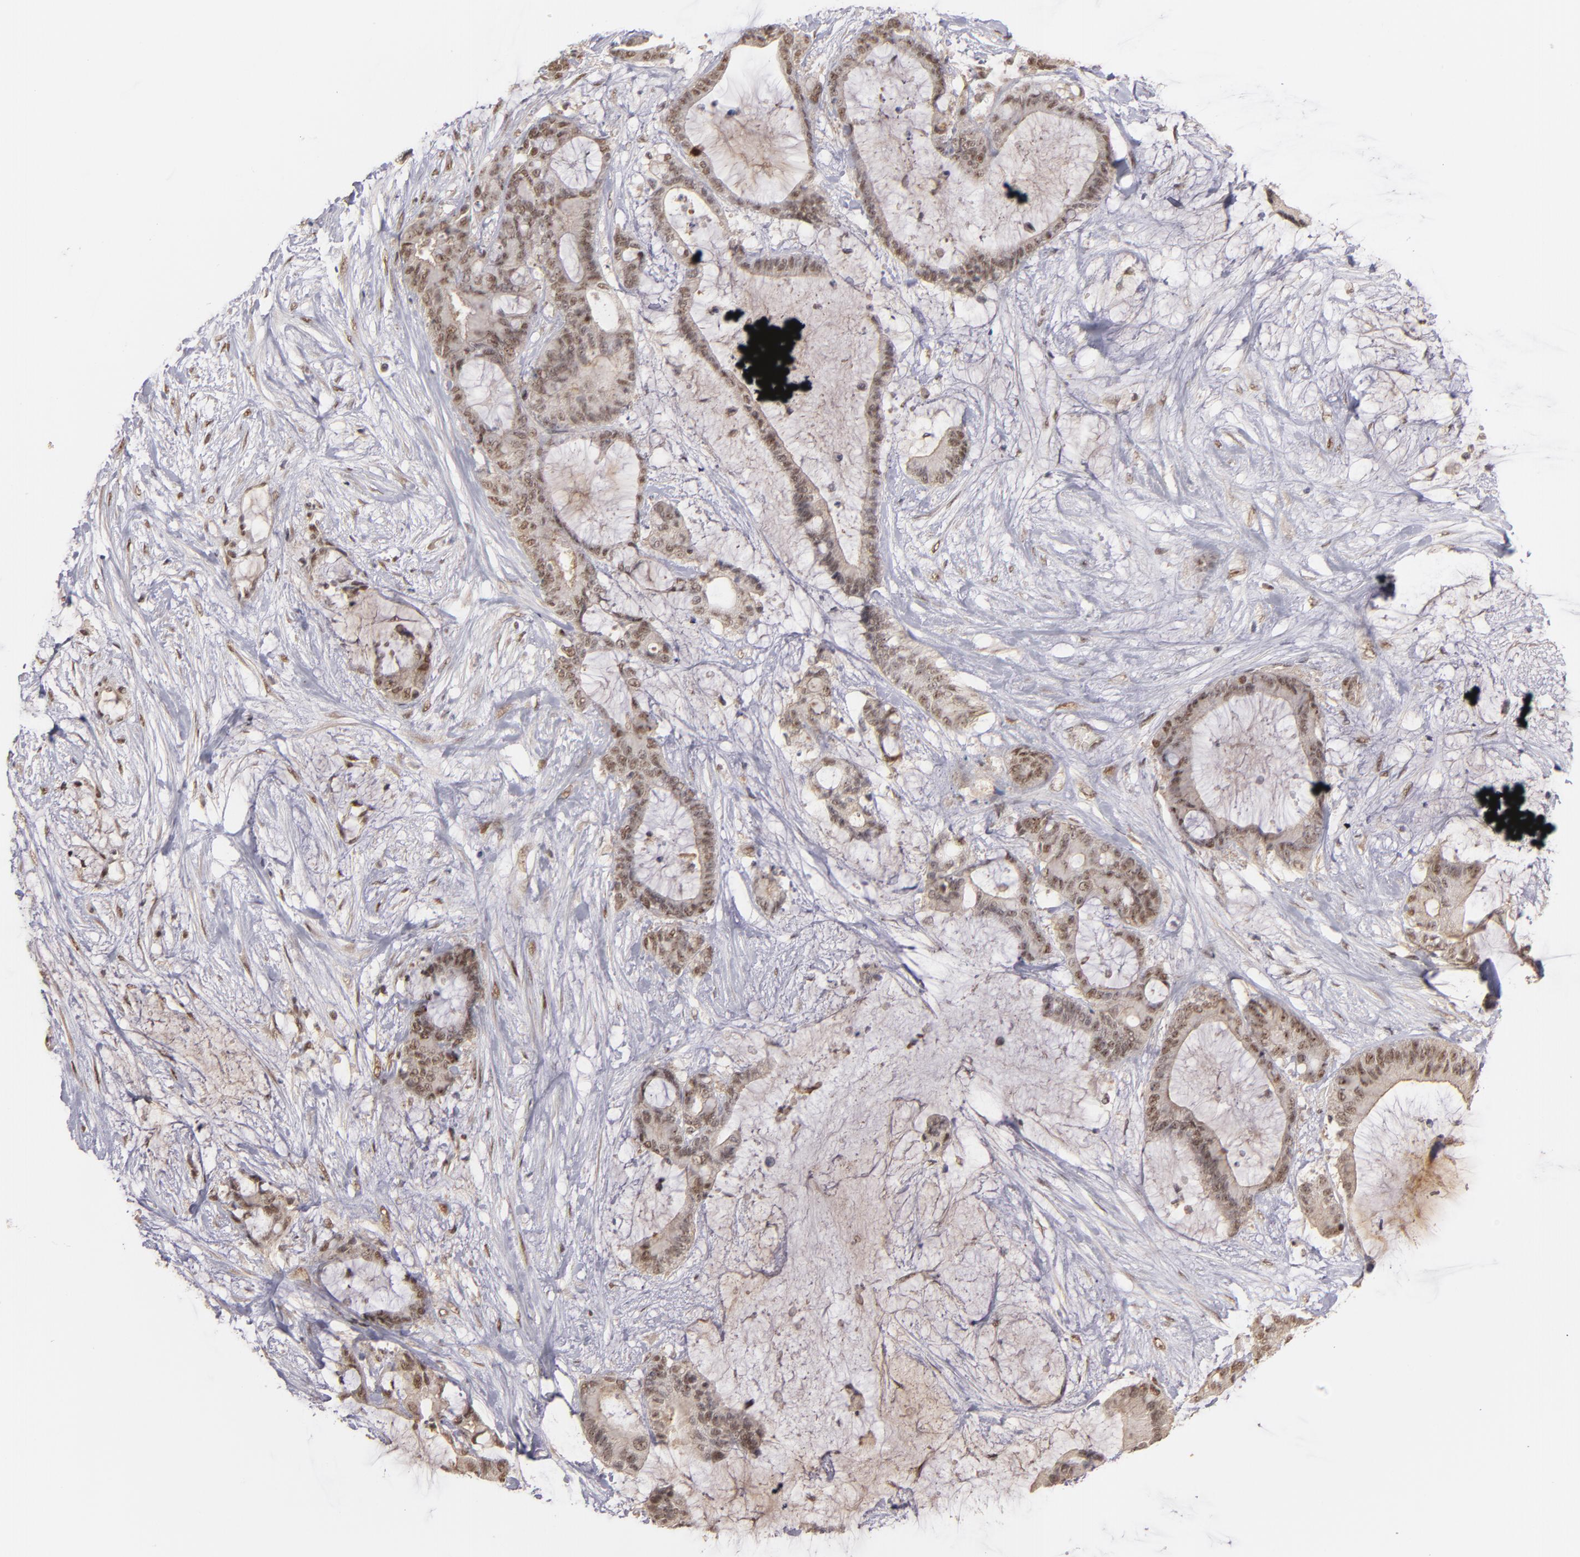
{"staining": {"intensity": "weak", "quantity": "25%-75%", "location": "nuclear"}, "tissue": "liver cancer", "cell_type": "Tumor cells", "image_type": "cancer", "snomed": [{"axis": "morphology", "description": "Cholangiocarcinoma"}, {"axis": "topography", "description": "Liver"}], "caption": "Tumor cells display low levels of weak nuclear expression in about 25%-75% of cells in human liver cholangiocarcinoma. Using DAB (brown) and hematoxylin (blue) stains, captured at high magnification using brightfield microscopy.", "gene": "ZNF234", "patient": {"sex": "female", "age": 73}}